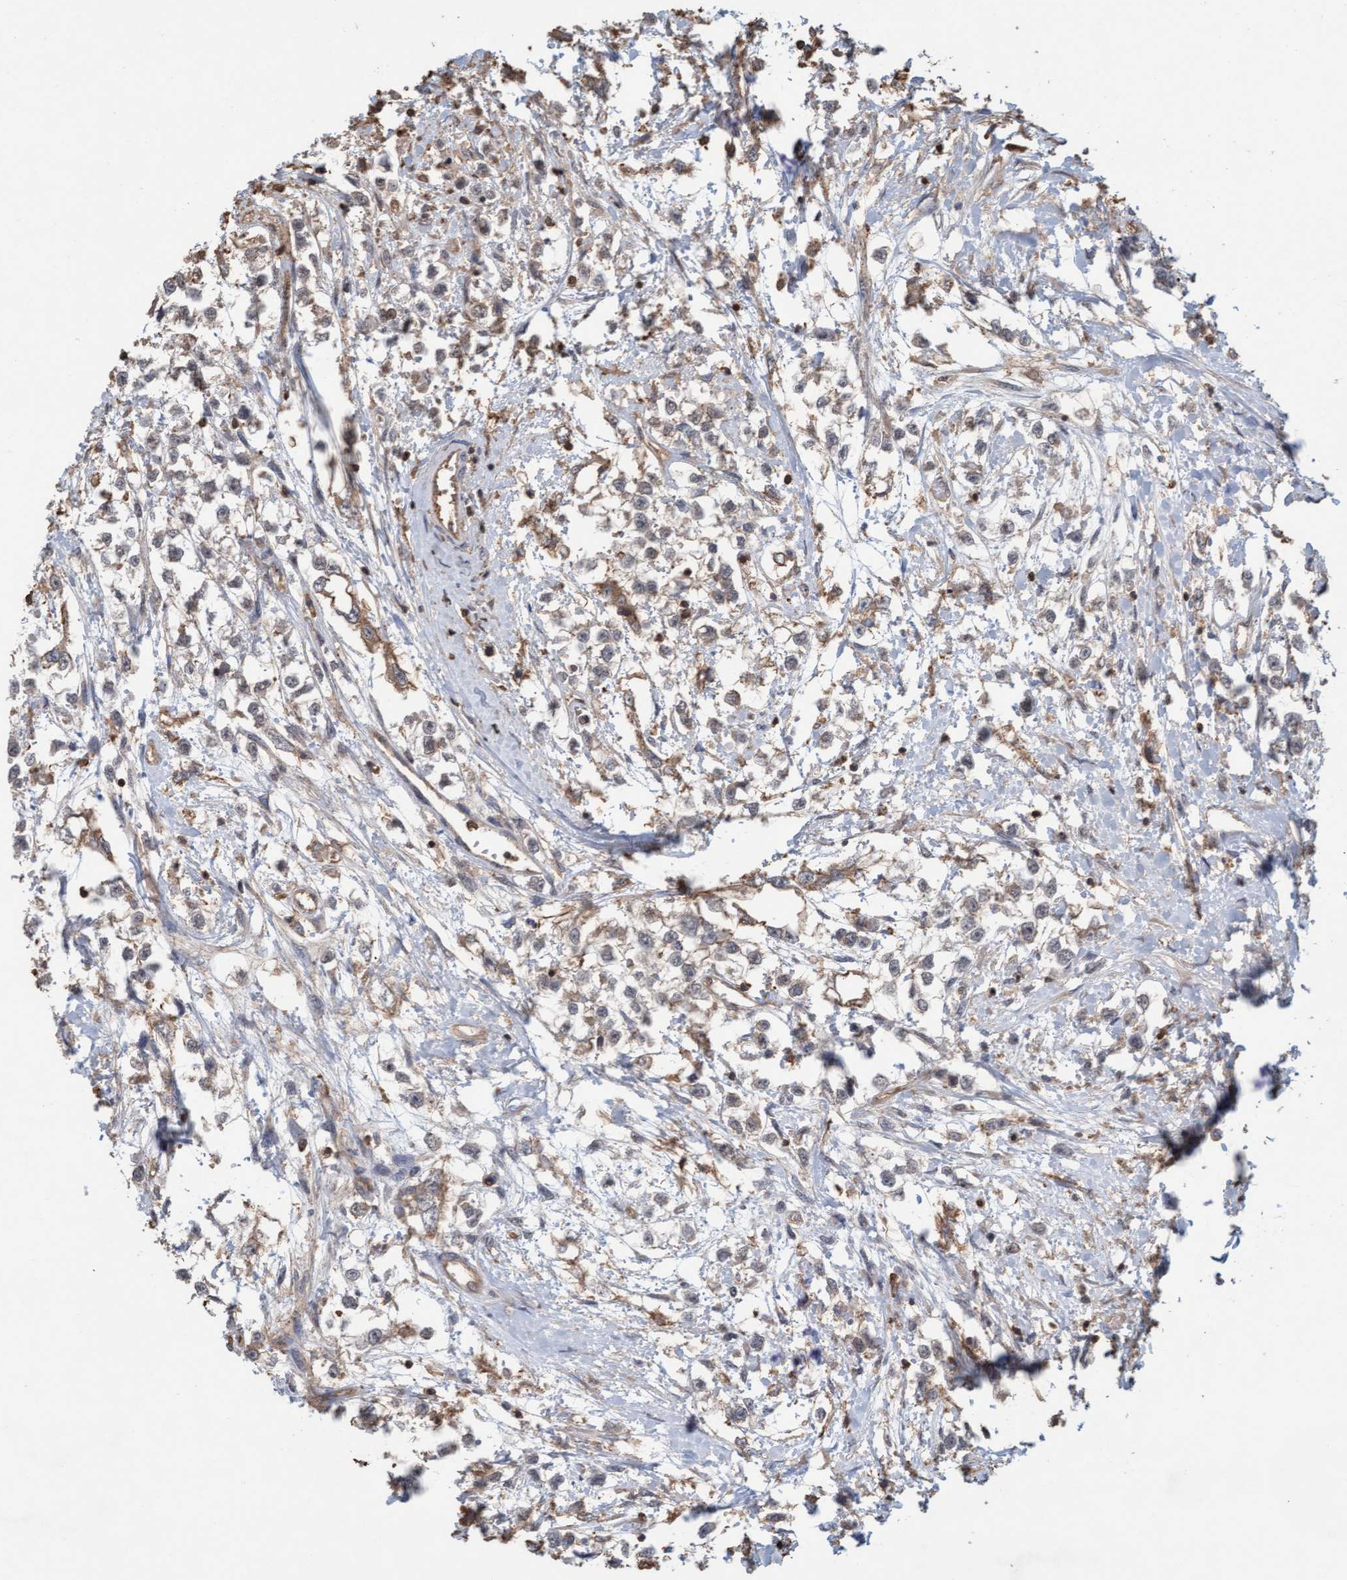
{"staining": {"intensity": "weak", "quantity": ">75%", "location": "cytoplasmic/membranous"}, "tissue": "testis cancer", "cell_type": "Tumor cells", "image_type": "cancer", "snomed": [{"axis": "morphology", "description": "Seminoma, NOS"}, {"axis": "morphology", "description": "Carcinoma, Embryonal, NOS"}, {"axis": "topography", "description": "Testis"}], "caption": "Protein expression analysis of human embryonal carcinoma (testis) reveals weak cytoplasmic/membranous positivity in approximately >75% of tumor cells.", "gene": "FXR2", "patient": {"sex": "male", "age": 51}}